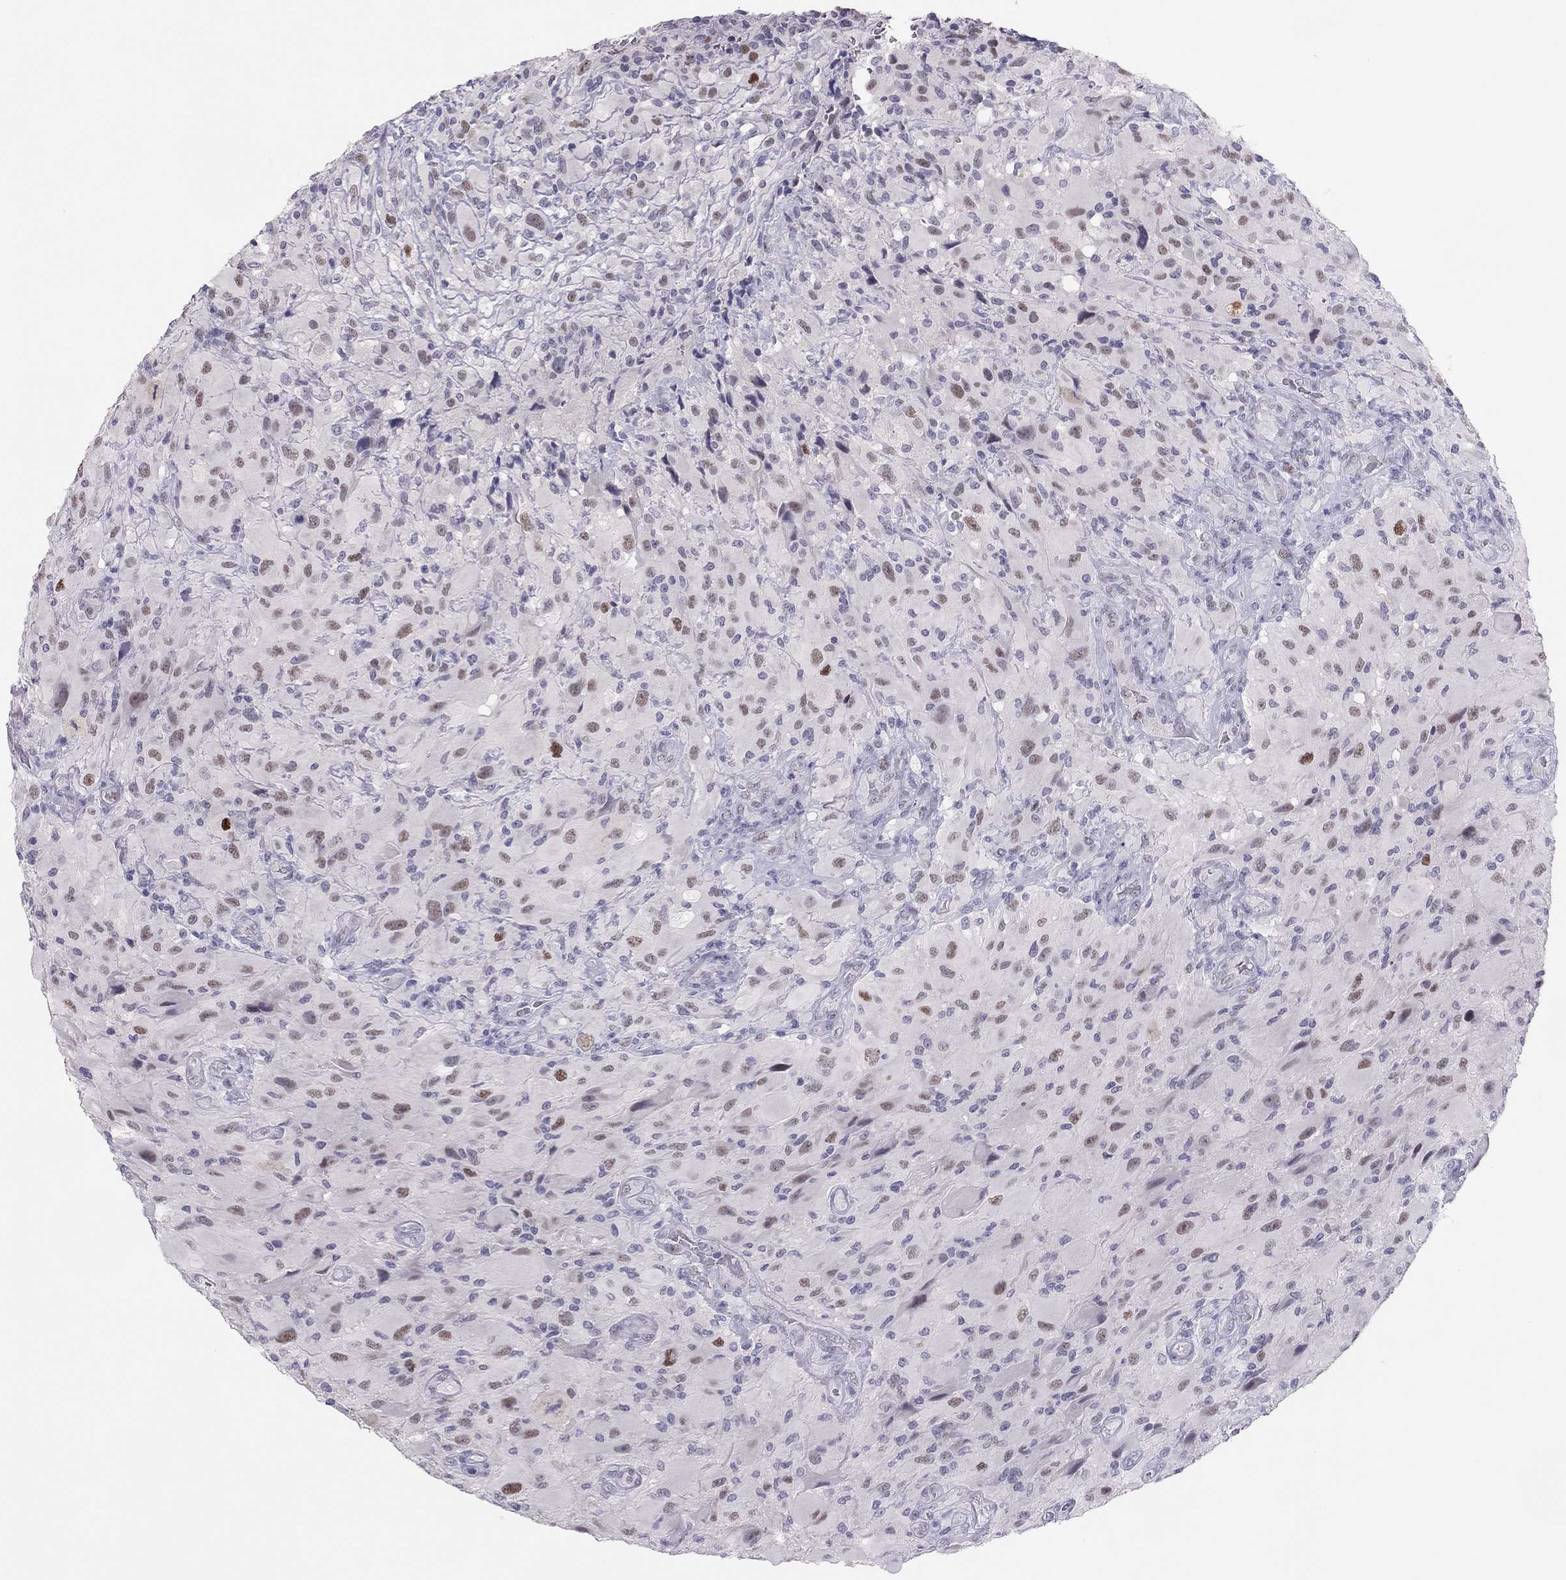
{"staining": {"intensity": "negative", "quantity": "none", "location": "none"}, "tissue": "glioma", "cell_type": "Tumor cells", "image_type": "cancer", "snomed": [{"axis": "morphology", "description": "Glioma, malignant, High grade"}, {"axis": "topography", "description": "Cerebral cortex"}], "caption": "A high-resolution micrograph shows immunohistochemistry staining of glioma, which demonstrates no significant expression in tumor cells.", "gene": "PHOX2A", "patient": {"sex": "male", "age": 35}}